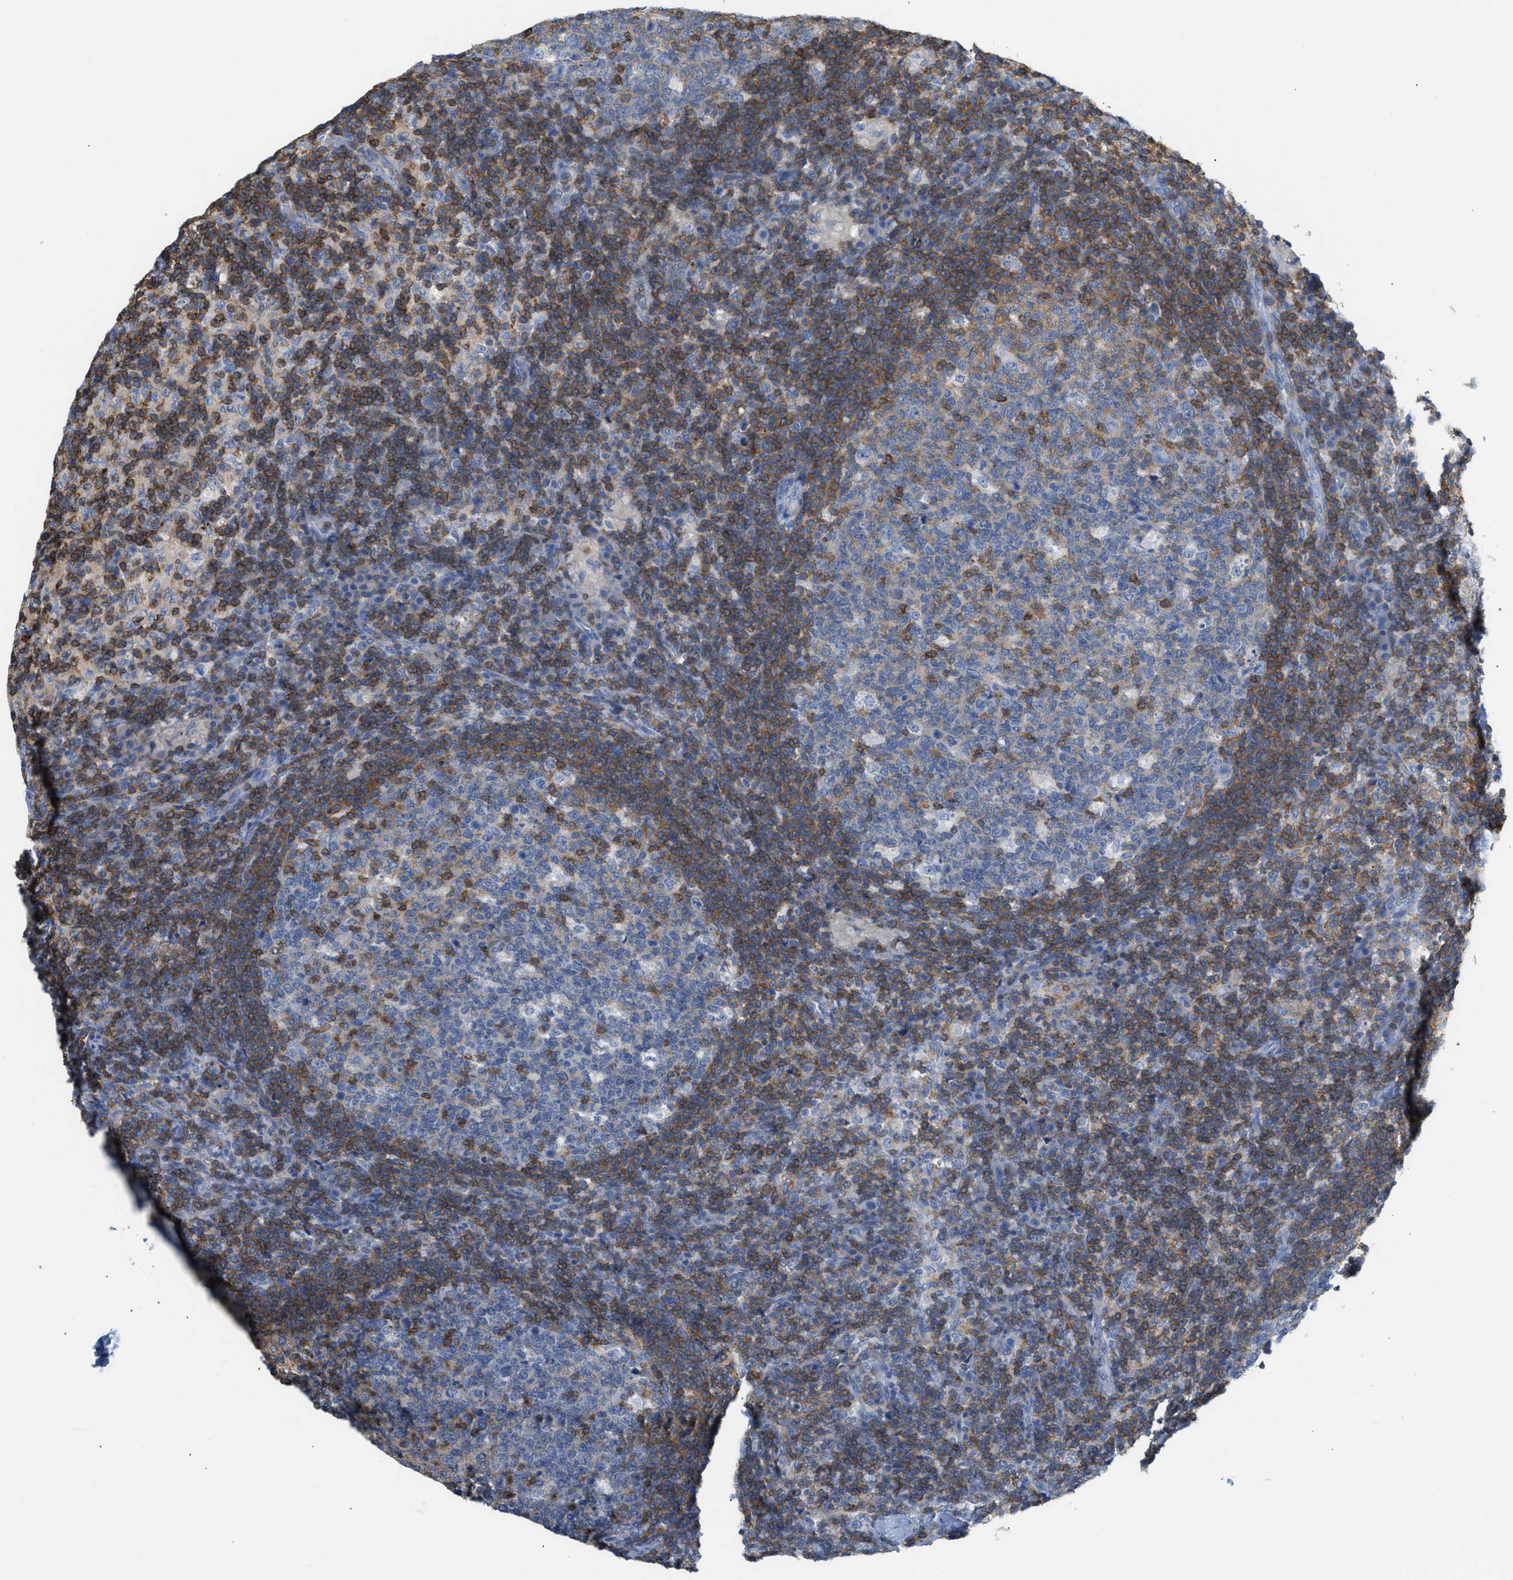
{"staining": {"intensity": "moderate", "quantity": "<25%", "location": "cytoplasmic/membranous"}, "tissue": "lymph node", "cell_type": "Germinal center cells", "image_type": "normal", "snomed": [{"axis": "morphology", "description": "Normal tissue, NOS"}, {"axis": "morphology", "description": "Inflammation, NOS"}, {"axis": "topography", "description": "Lymph node"}], "caption": "This photomicrograph exhibits IHC staining of normal human lymph node, with low moderate cytoplasmic/membranous staining in approximately <25% of germinal center cells.", "gene": "IL16", "patient": {"sex": "male", "age": 55}}